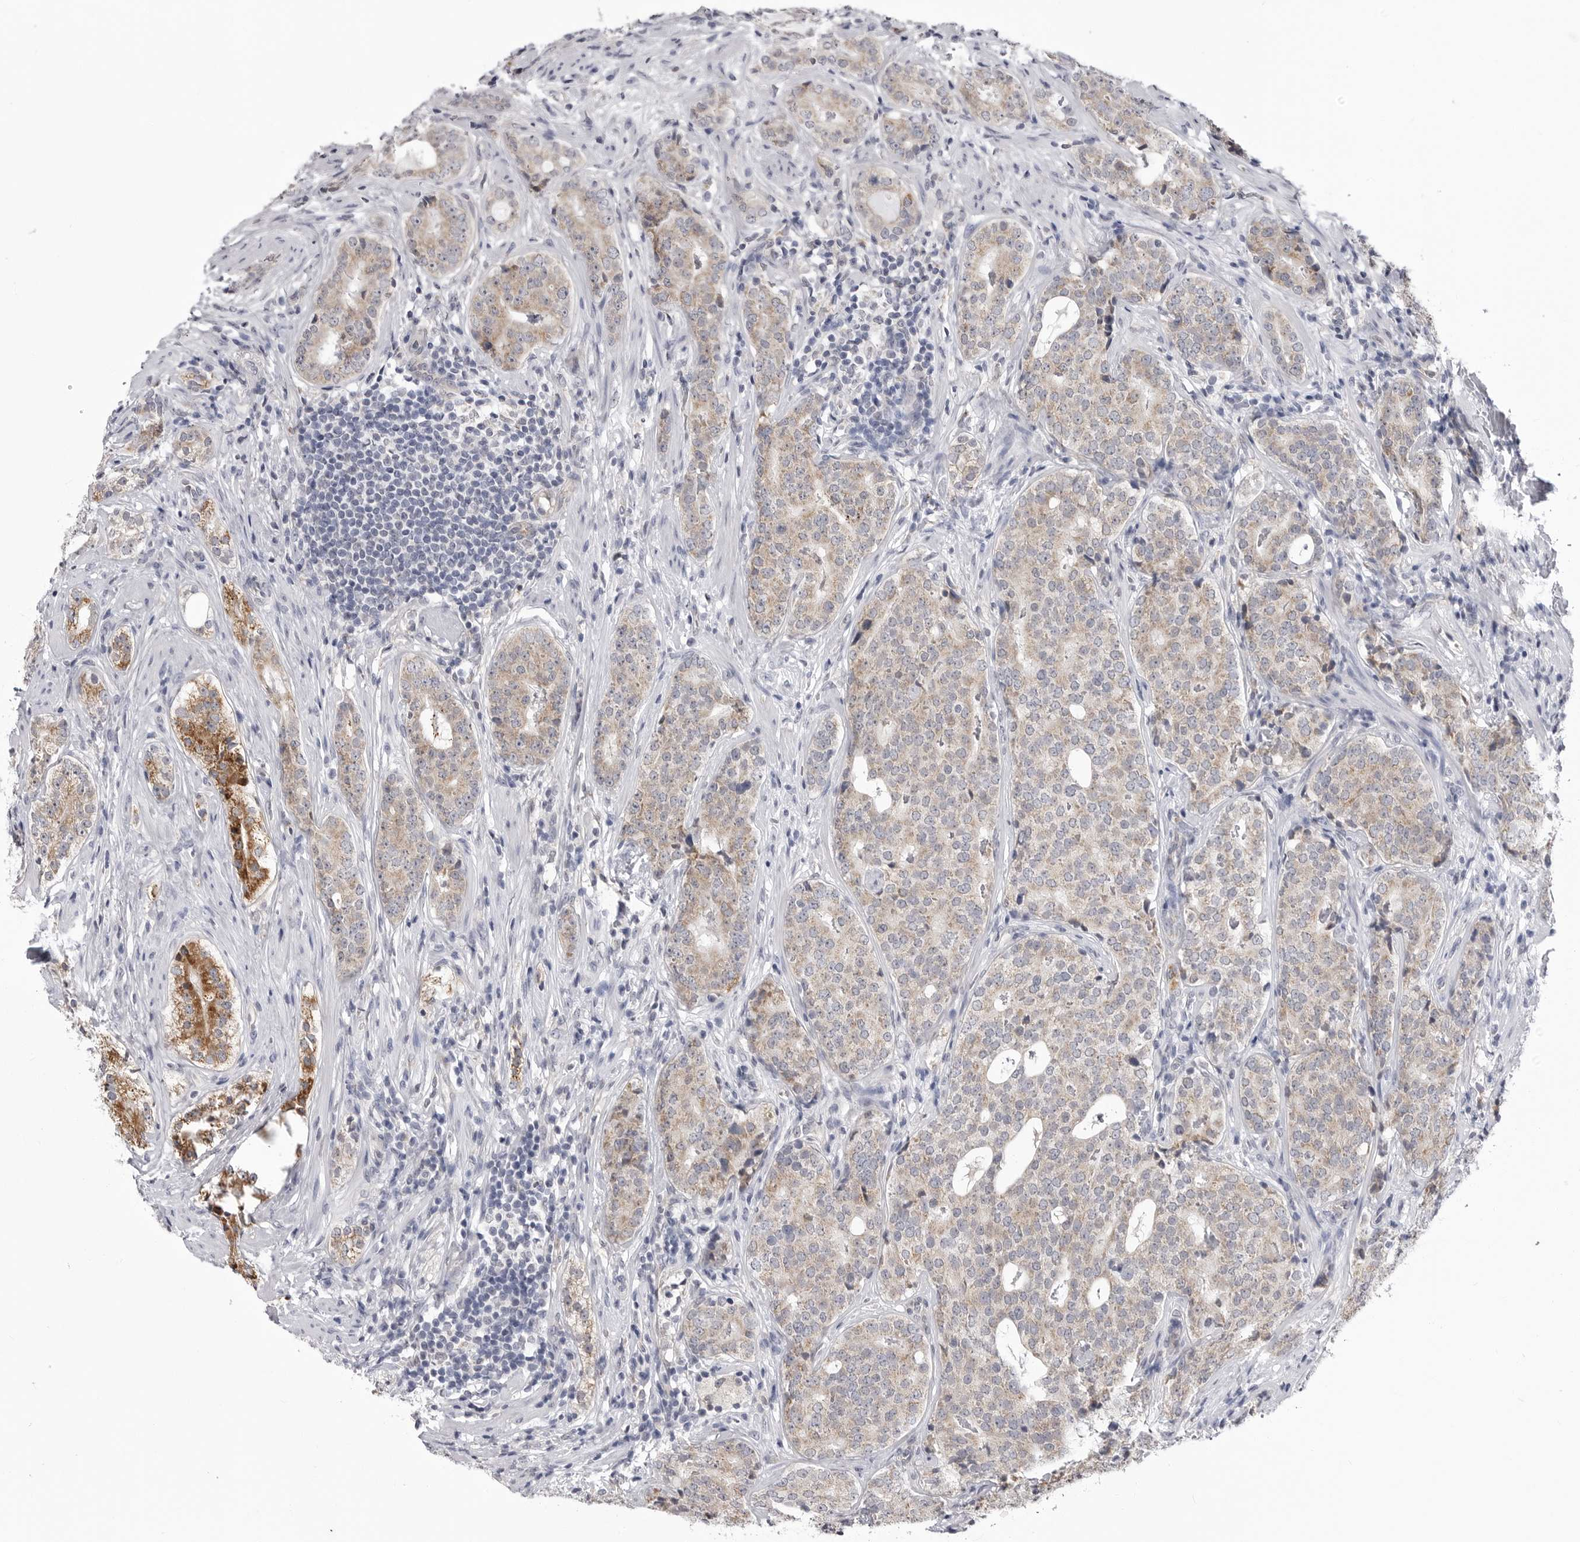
{"staining": {"intensity": "weak", "quantity": ">75%", "location": "cytoplasmic/membranous"}, "tissue": "prostate cancer", "cell_type": "Tumor cells", "image_type": "cancer", "snomed": [{"axis": "morphology", "description": "Adenocarcinoma, High grade"}, {"axis": "topography", "description": "Prostate"}], "caption": "Prostate high-grade adenocarcinoma was stained to show a protein in brown. There is low levels of weak cytoplasmic/membranous expression in about >75% of tumor cells.", "gene": "FH", "patient": {"sex": "male", "age": 56}}